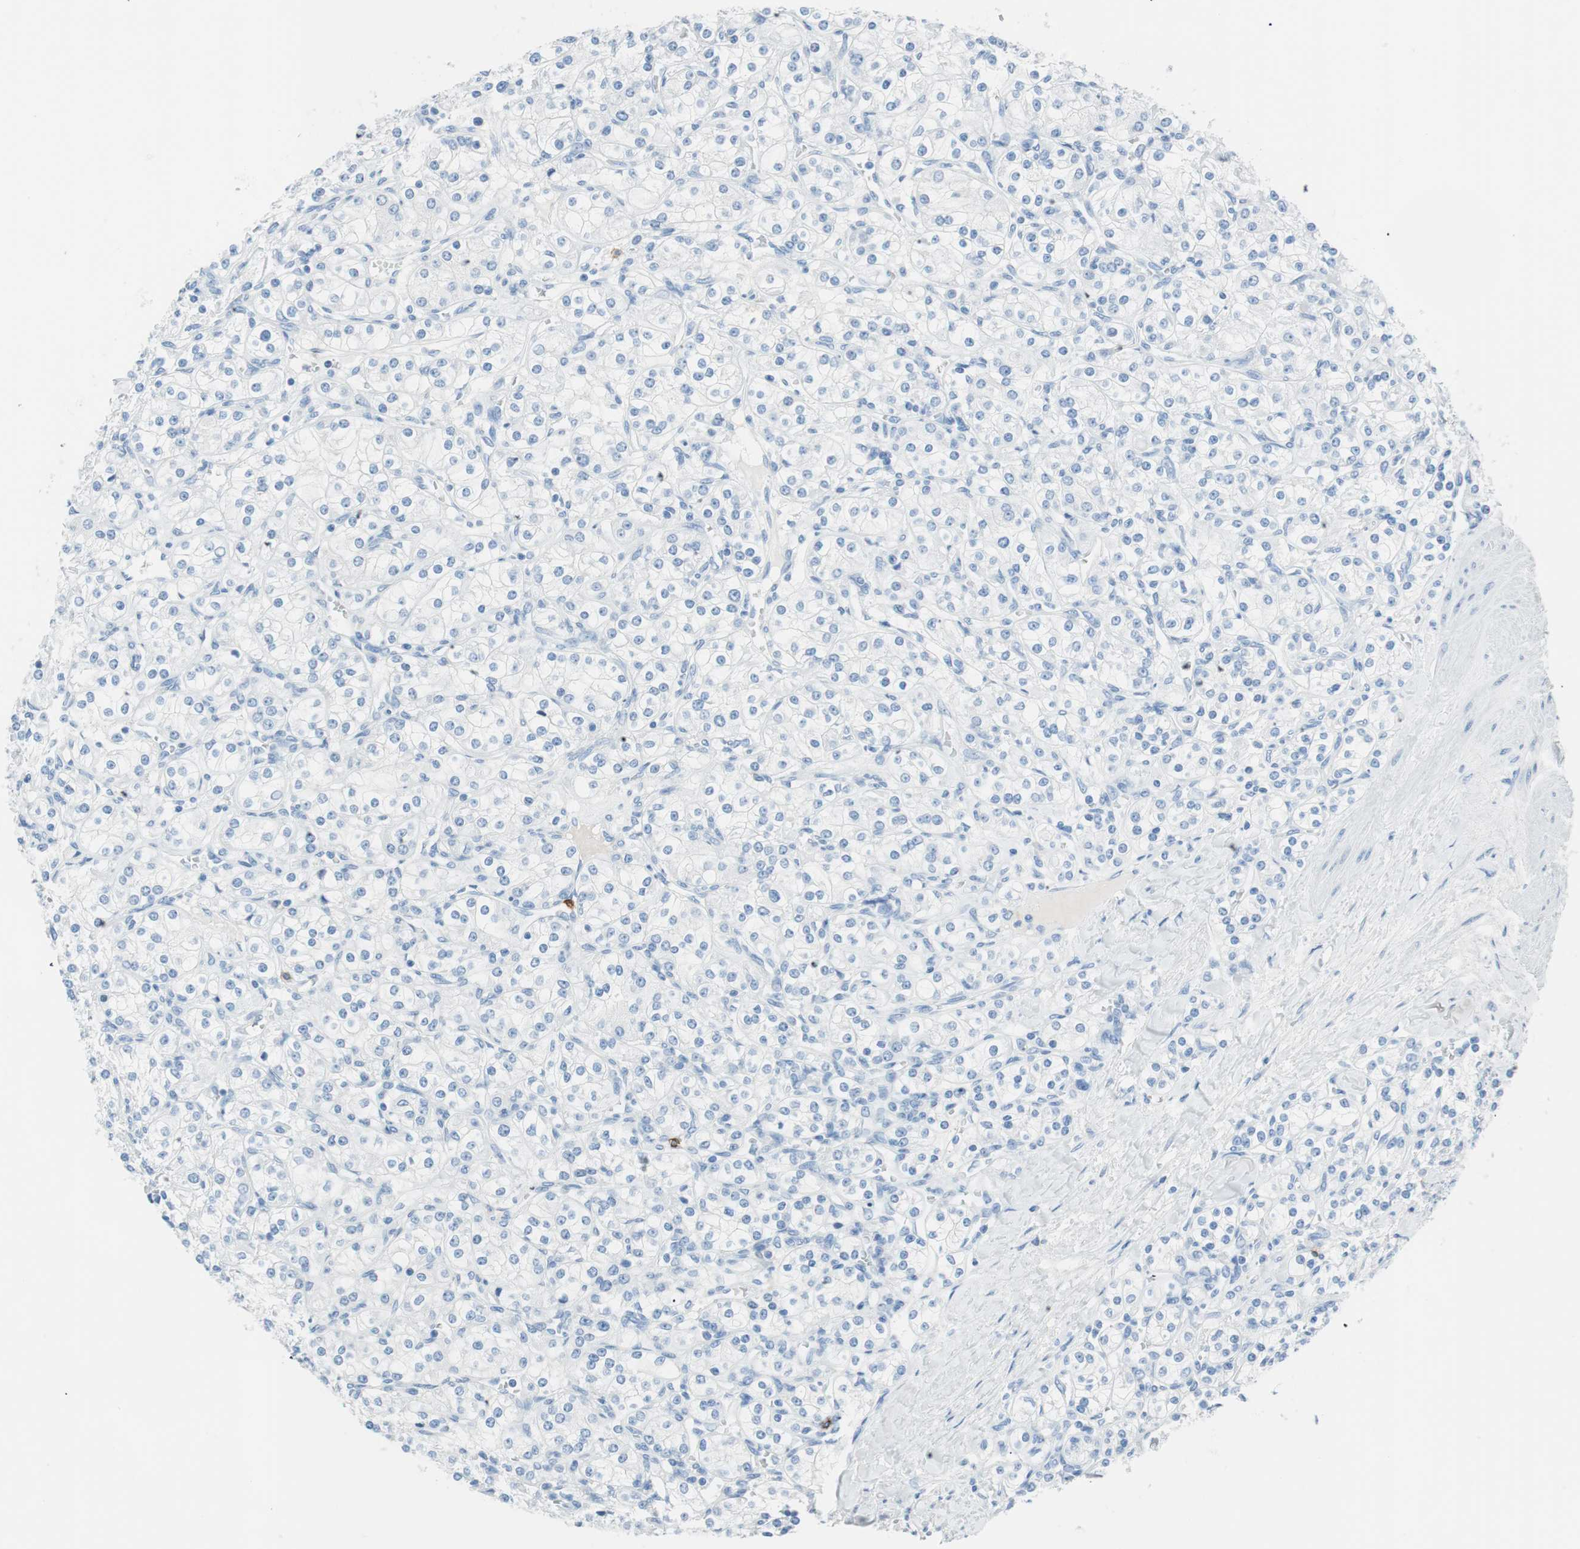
{"staining": {"intensity": "negative", "quantity": "none", "location": "none"}, "tissue": "renal cancer", "cell_type": "Tumor cells", "image_type": "cancer", "snomed": [{"axis": "morphology", "description": "Adenocarcinoma, NOS"}, {"axis": "topography", "description": "Kidney"}], "caption": "Renal adenocarcinoma was stained to show a protein in brown. There is no significant staining in tumor cells.", "gene": "TNFRSF13C", "patient": {"sex": "male", "age": 77}}